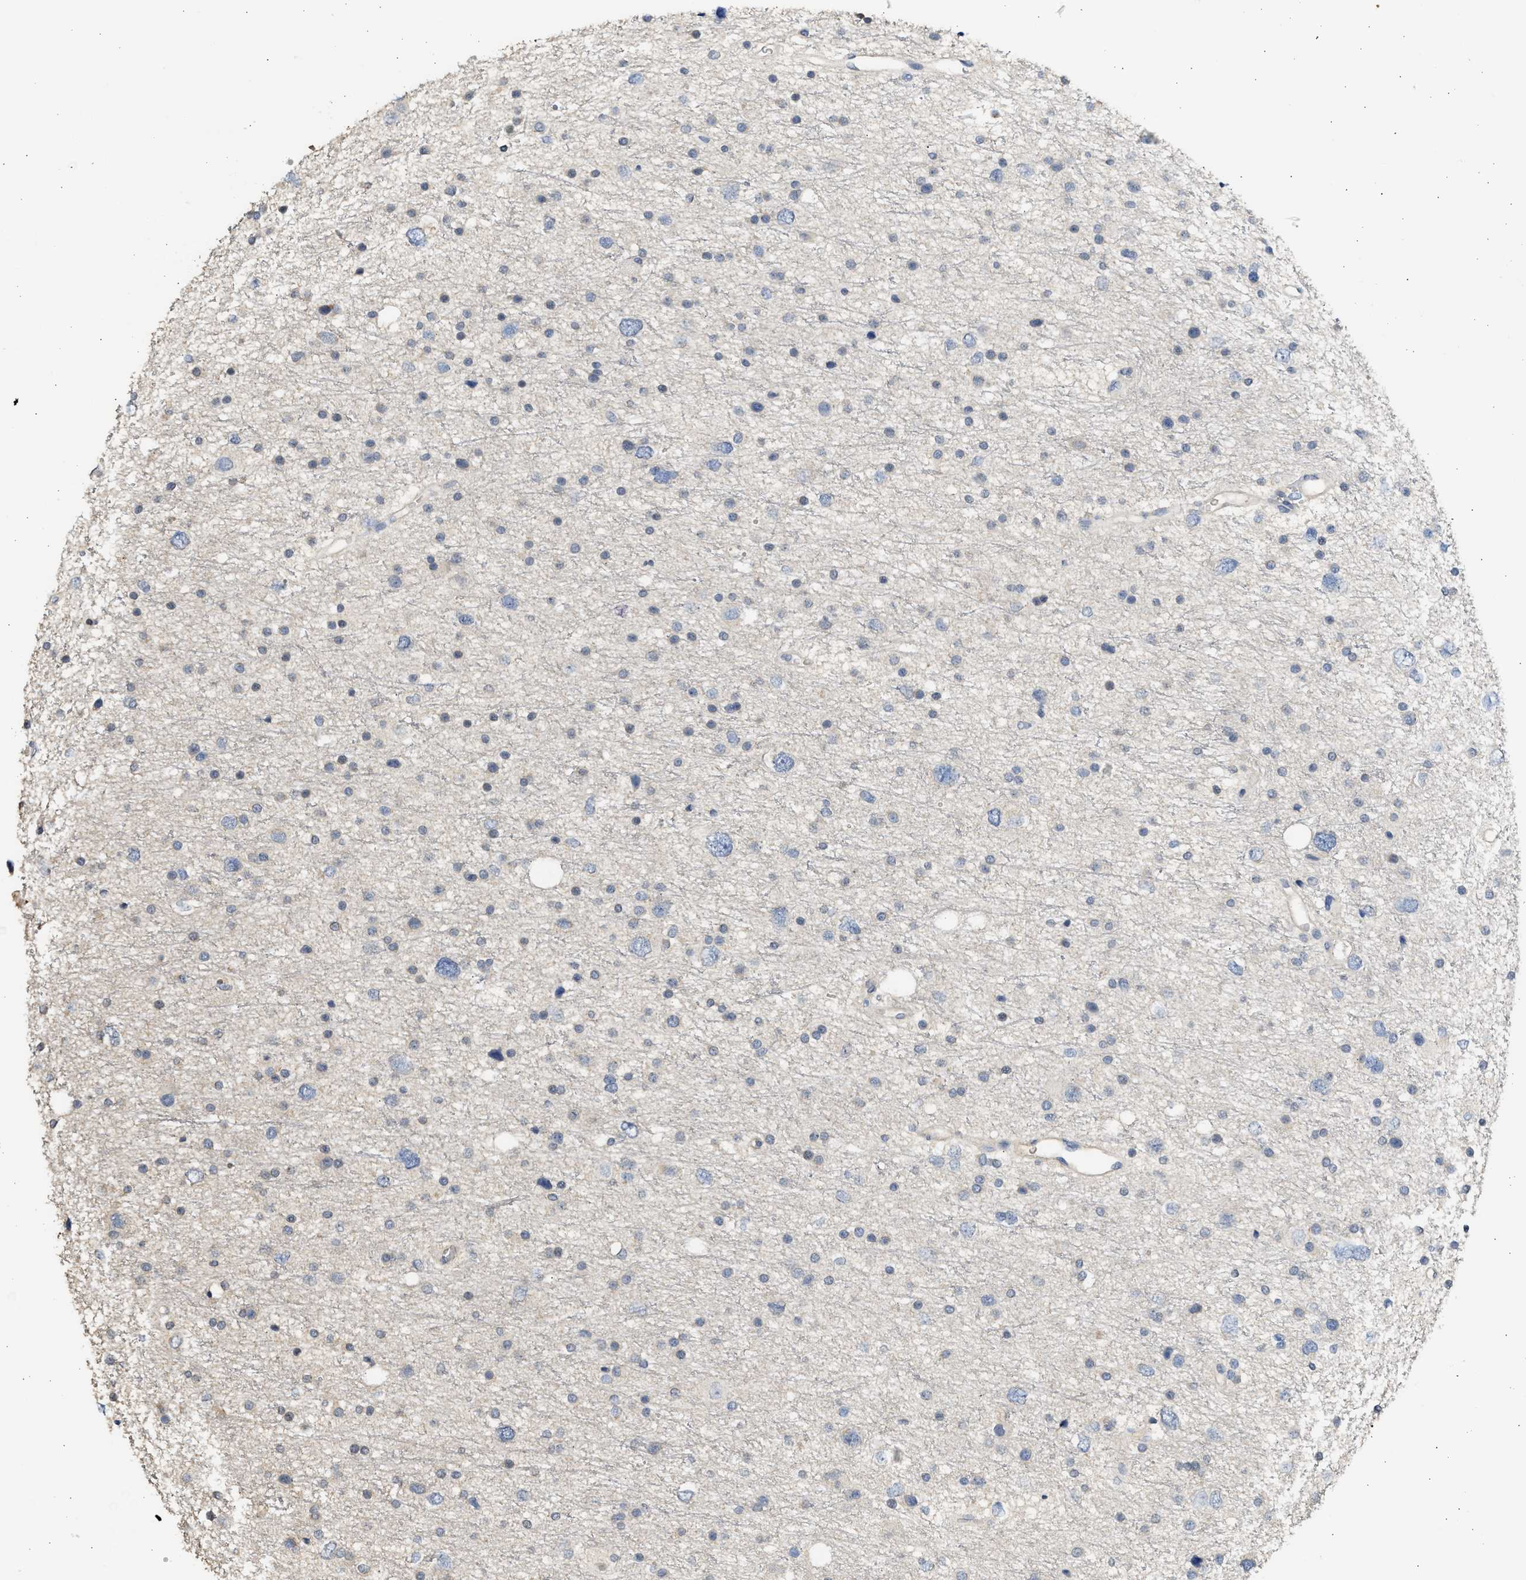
{"staining": {"intensity": "negative", "quantity": "none", "location": "none"}, "tissue": "glioma", "cell_type": "Tumor cells", "image_type": "cancer", "snomed": [{"axis": "morphology", "description": "Glioma, malignant, Low grade"}, {"axis": "topography", "description": "Brain"}], "caption": "This is a micrograph of immunohistochemistry staining of glioma, which shows no staining in tumor cells.", "gene": "SULT2A1", "patient": {"sex": "female", "age": 37}}